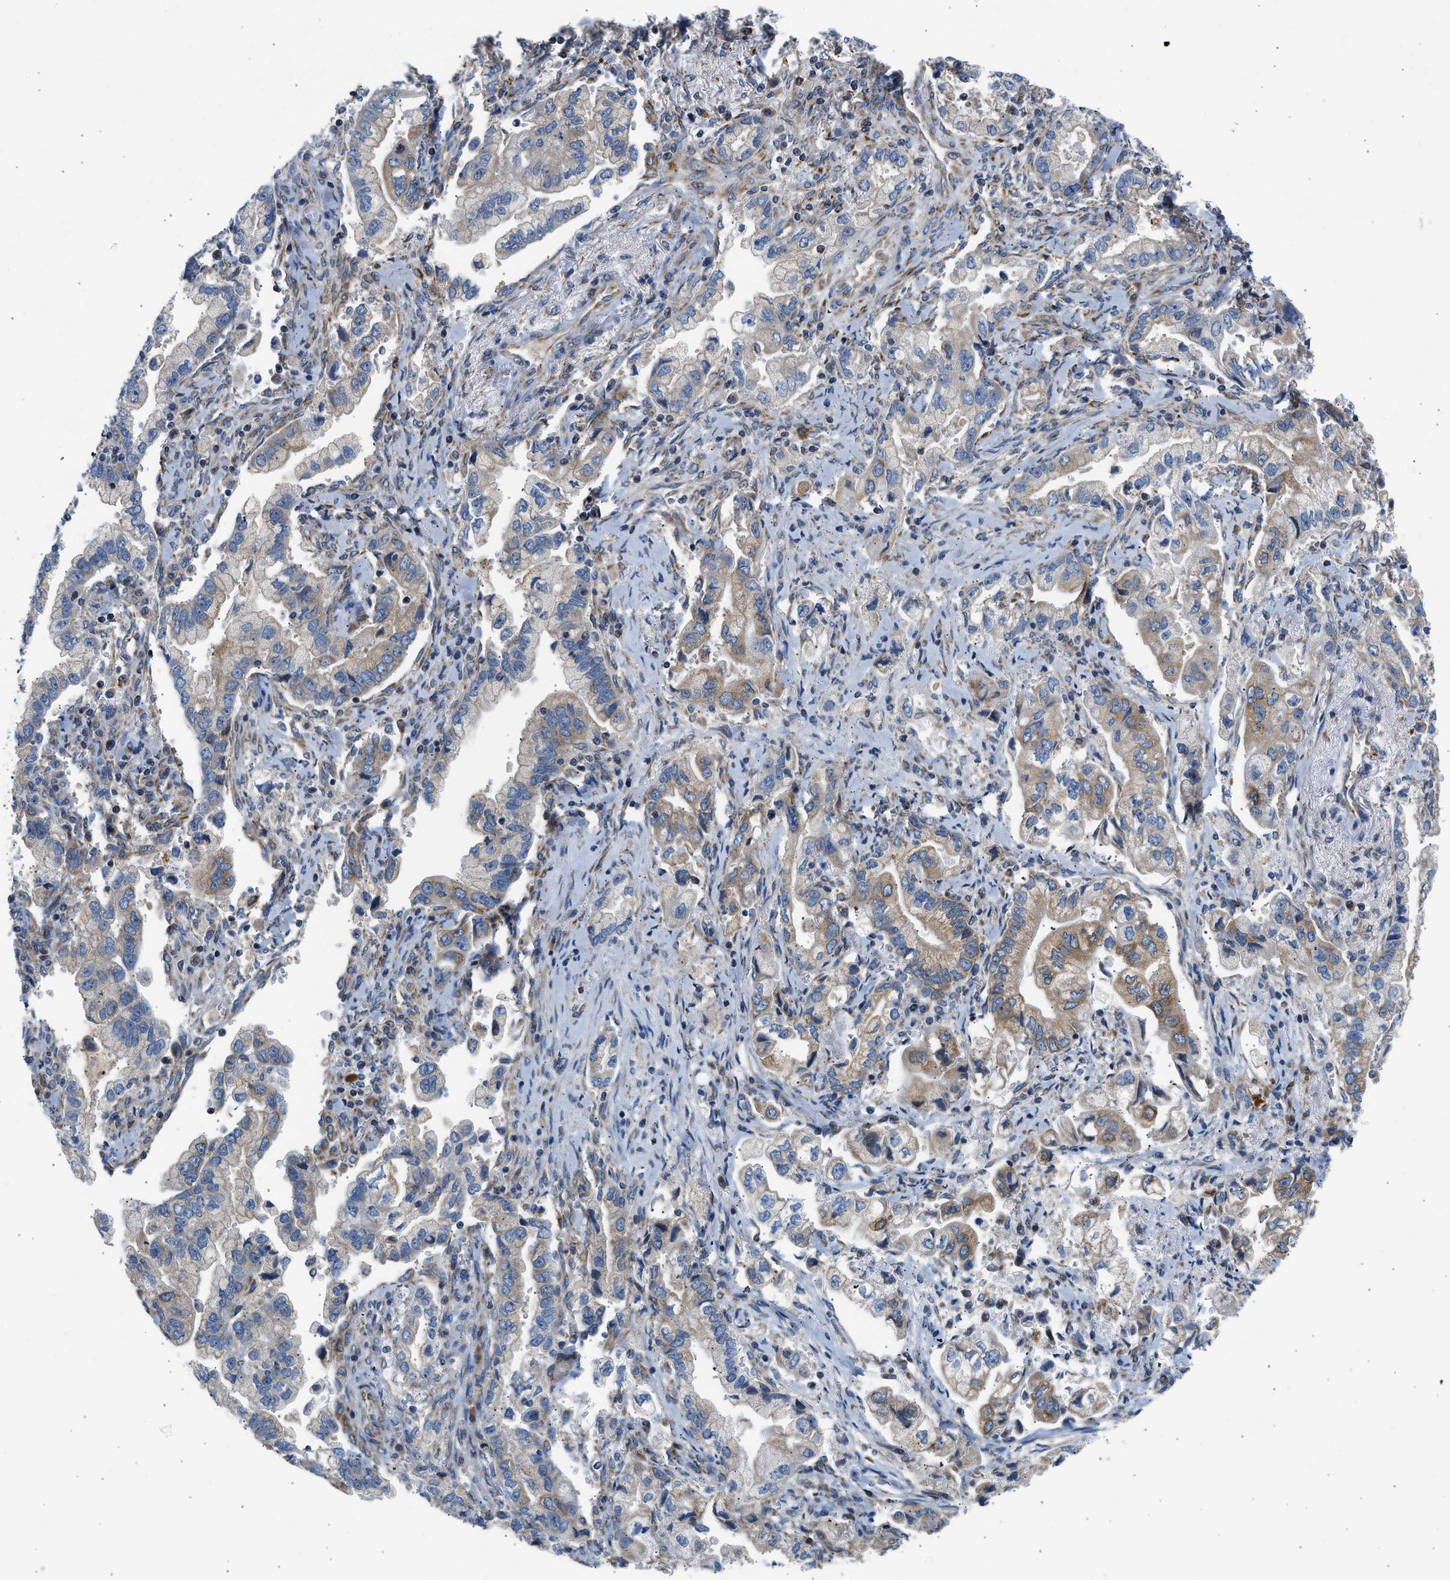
{"staining": {"intensity": "moderate", "quantity": "25%-75%", "location": "cytoplasmic/membranous"}, "tissue": "stomach cancer", "cell_type": "Tumor cells", "image_type": "cancer", "snomed": [{"axis": "morphology", "description": "Normal tissue, NOS"}, {"axis": "morphology", "description": "Adenocarcinoma, NOS"}, {"axis": "topography", "description": "Stomach"}], "caption": "Adenocarcinoma (stomach) stained with DAB immunohistochemistry (IHC) demonstrates medium levels of moderate cytoplasmic/membranous expression in approximately 25%-75% of tumor cells.", "gene": "CAMKK2", "patient": {"sex": "male", "age": 62}}